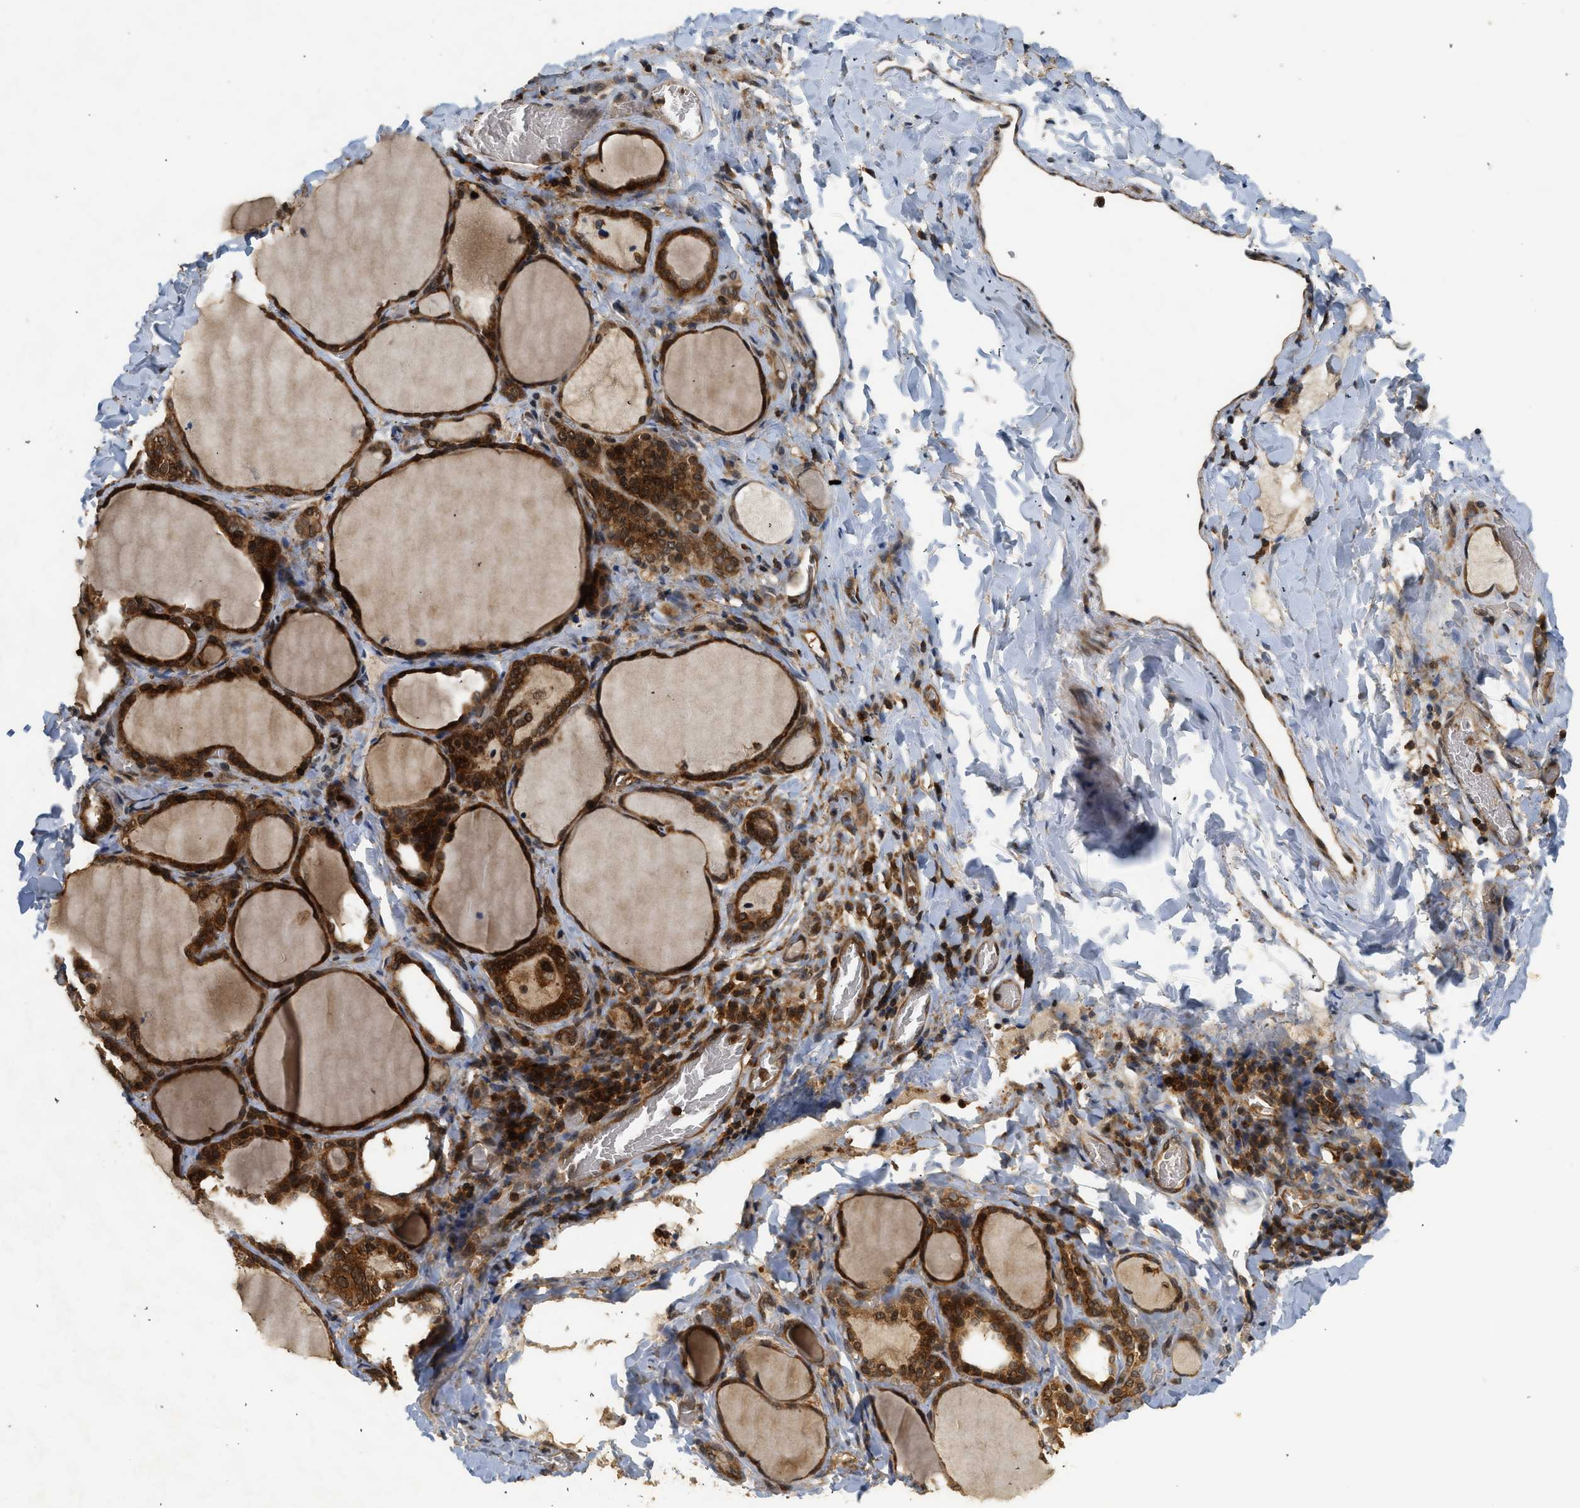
{"staining": {"intensity": "strong", "quantity": ">75%", "location": "cytoplasmic/membranous"}, "tissue": "thyroid gland", "cell_type": "Glandular cells", "image_type": "normal", "snomed": [{"axis": "morphology", "description": "Normal tissue, NOS"}, {"axis": "morphology", "description": "Papillary adenocarcinoma, NOS"}, {"axis": "topography", "description": "Thyroid gland"}], "caption": "Approximately >75% of glandular cells in benign human thyroid gland demonstrate strong cytoplasmic/membranous protein positivity as visualized by brown immunohistochemical staining.", "gene": "OXSR1", "patient": {"sex": "female", "age": 30}}